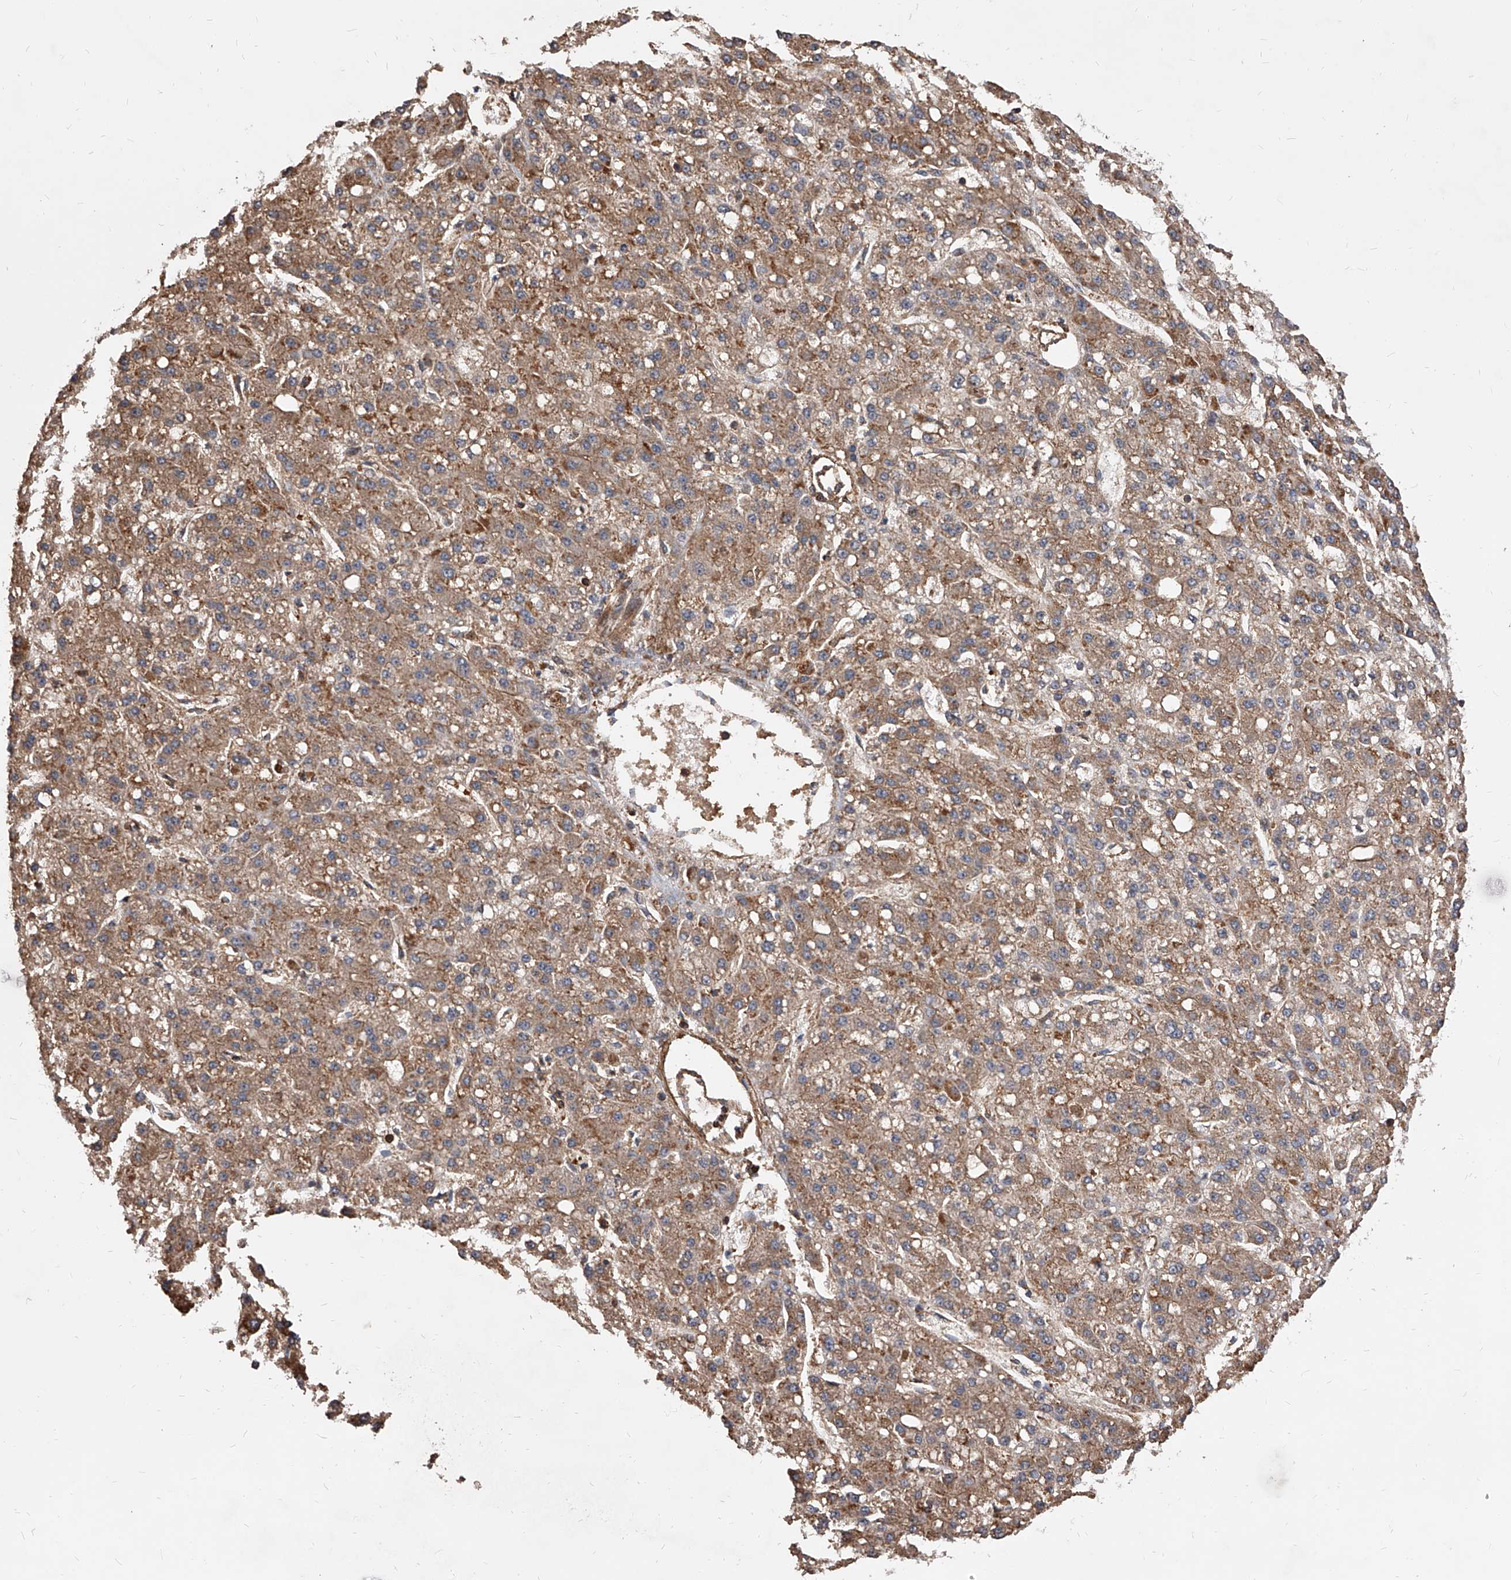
{"staining": {"intensity": "moderate", "quantity": ">75%", "location": "cytoplasmic/membranous"}, "tissue": "liver cancer", "cell_type": "Tumor cells", "image_type": "cancer", "snomed": [{"axis": "morphology", "description": "Carcinoma, Hepatocellular, NOS"}, {"axis": "topography", "description": "Liver"}], "caption": "Immunohistochemistry image of neoplastic tissue: human liver cancer stained using IHC exhibits medium levels of moderate protein expression localized specifically in the cytoplasmic/membranous of tumor cells, appearing as a cytoplasmic/membranous brown color.", "gene": "PISD", "patient": {"sex": "male", "age": 67}}